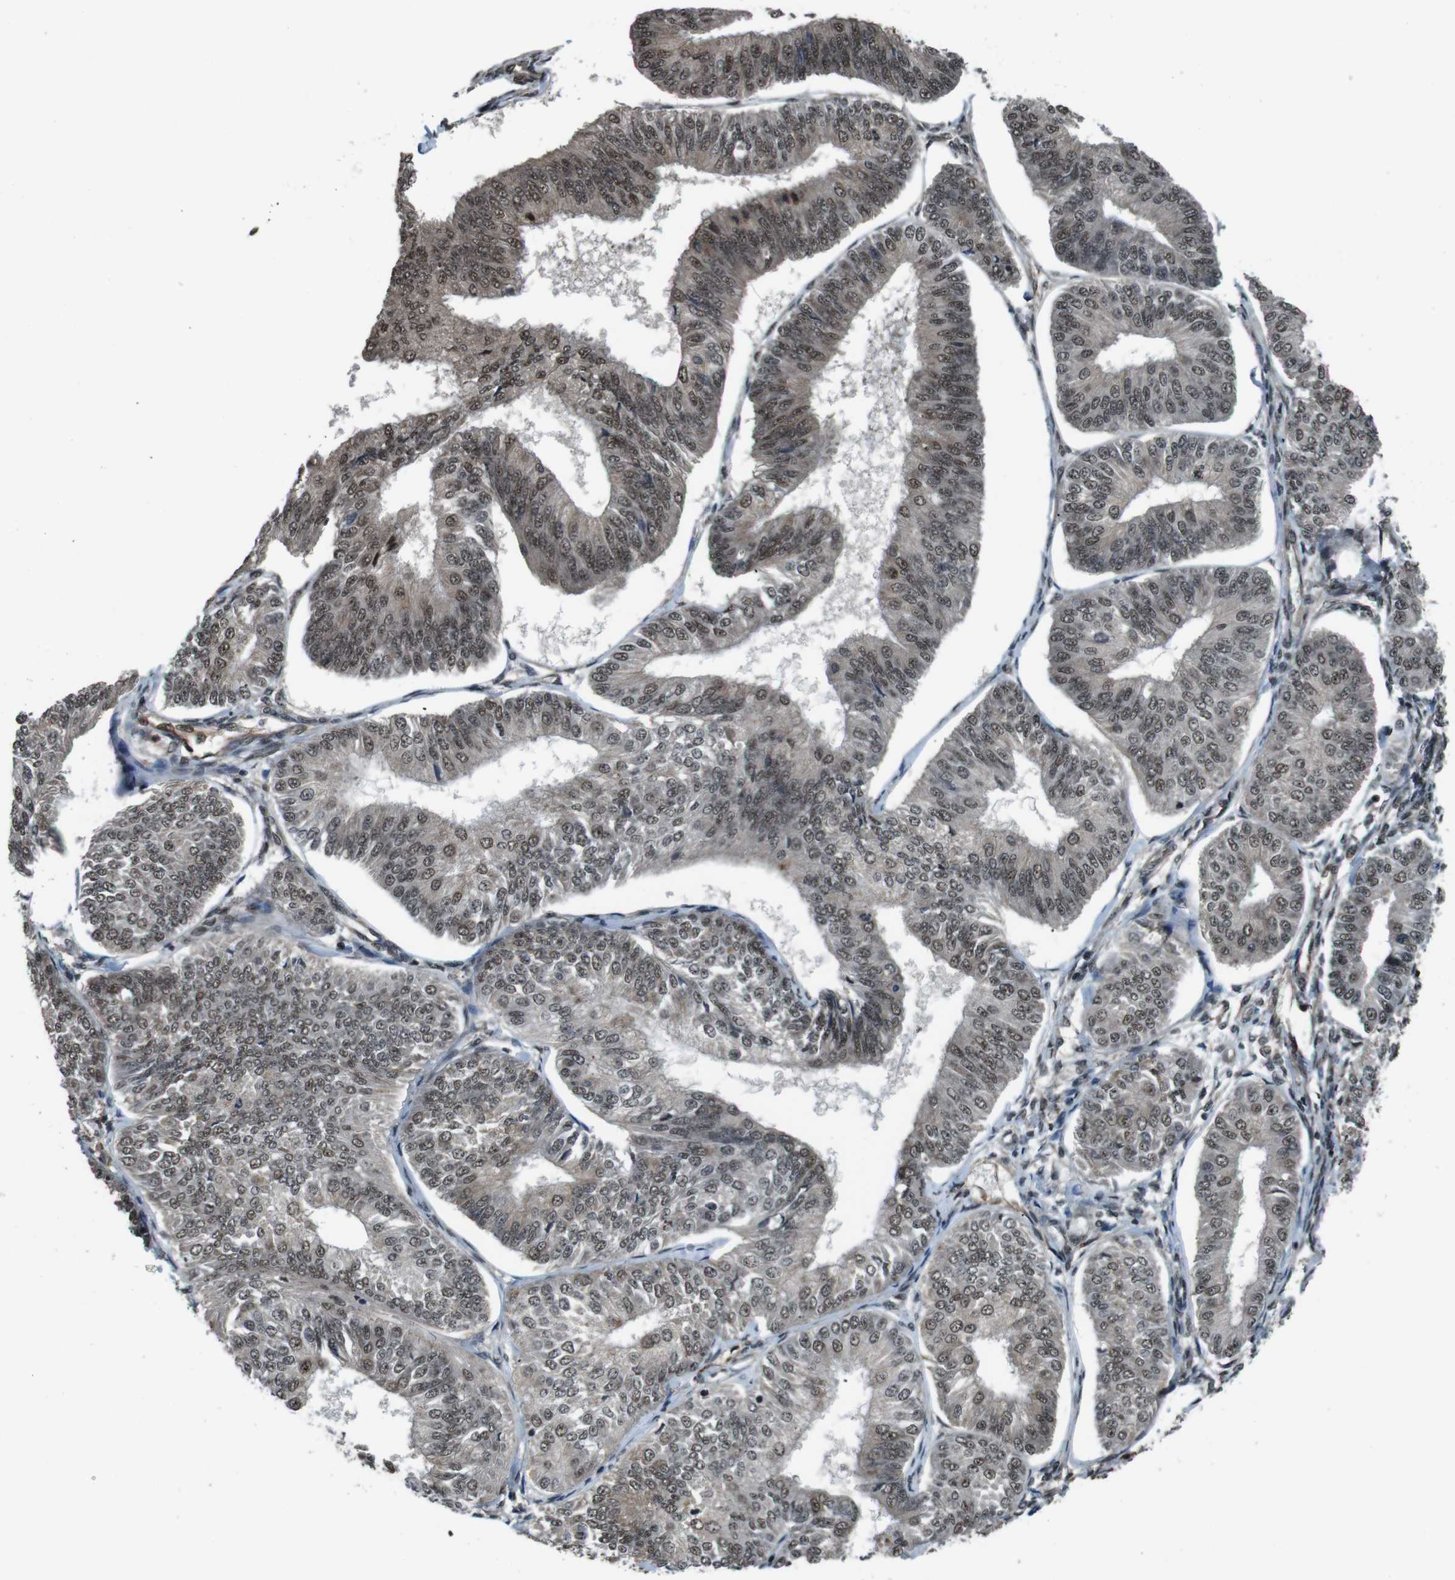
{"staining": {"intensity": "weak", "quantity": ">75%", "location": "cytoplasmic/membranous,nuclear"}, "tissue": "endometrial cancer", "cell_type": "Tumor cells", "image_type": "cancer", "snomed": [{"axis": "morphology", "description": "Adenocarcinoma, NOS"}, {"axis": "topography", "description": "Endometrium"}], "caption": "A brown stain labels weak cytoplasmic/membranous and nuclear expression of a protein in human endometrial cancer tumor cells. (DAB (3,3'-diaminobenzidine) = brown stain, brightfield microscopy at high magnification).", "gene": "NR4A2", "patient": {"sex": "female", "age": 58}}